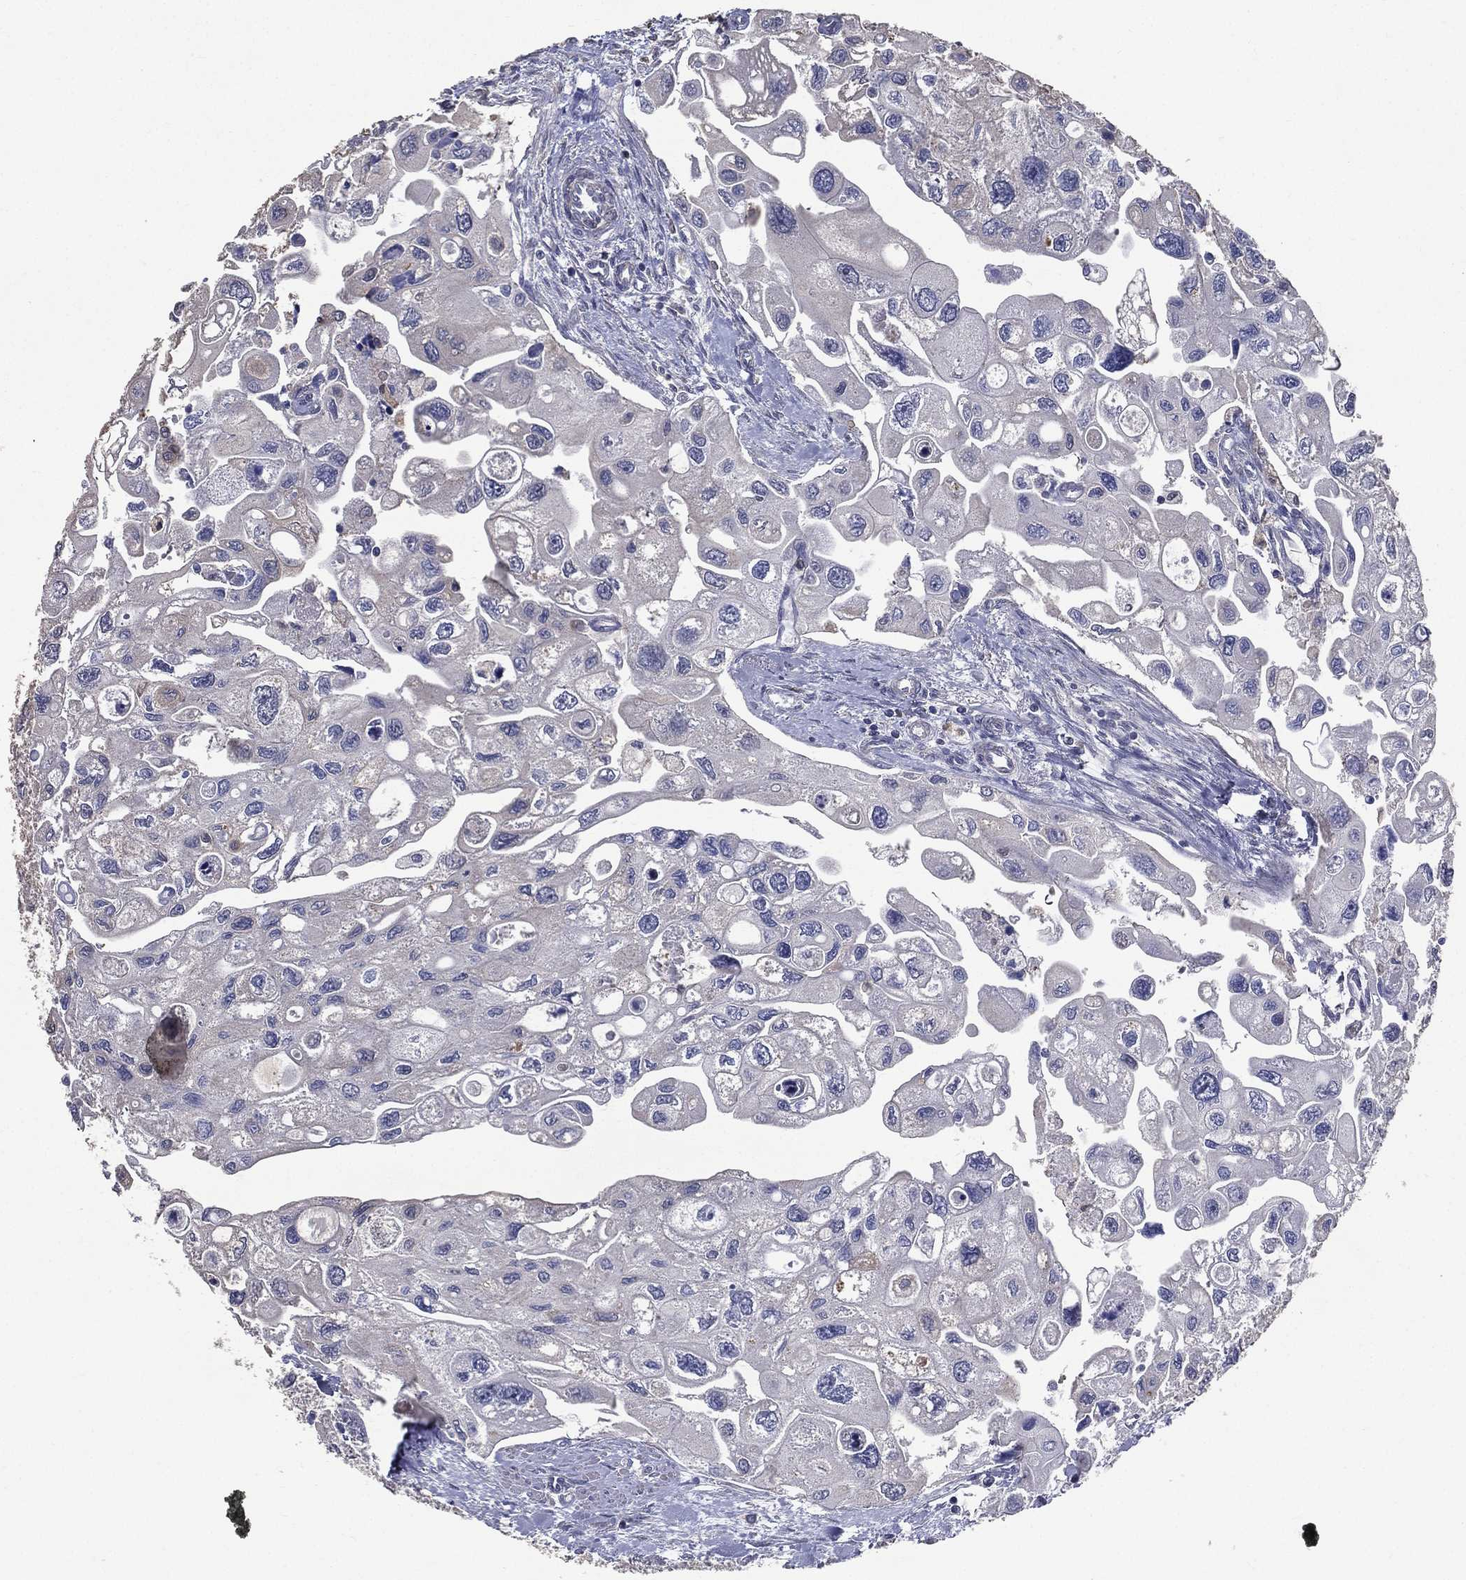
{"staining": {"intensity": "negative", "quantity": "none", "location": "none"}, "tissue": "urothelial cancer", "cell_type": "Tumor cells", "image_type": "cancer", "snomed": [{"axis": "morphology", "description": "Urothelial carcinoma, High grade"}, {"axis": "topography", "description": "Urinary bladder"}], "caption": "Immunohistochemical staining of human high-grade urothelial carcinoma exhibits no significant expression in tumor cells.", "gene": "SERPINB2", "patient": {"sex": "male", "age": 59}}